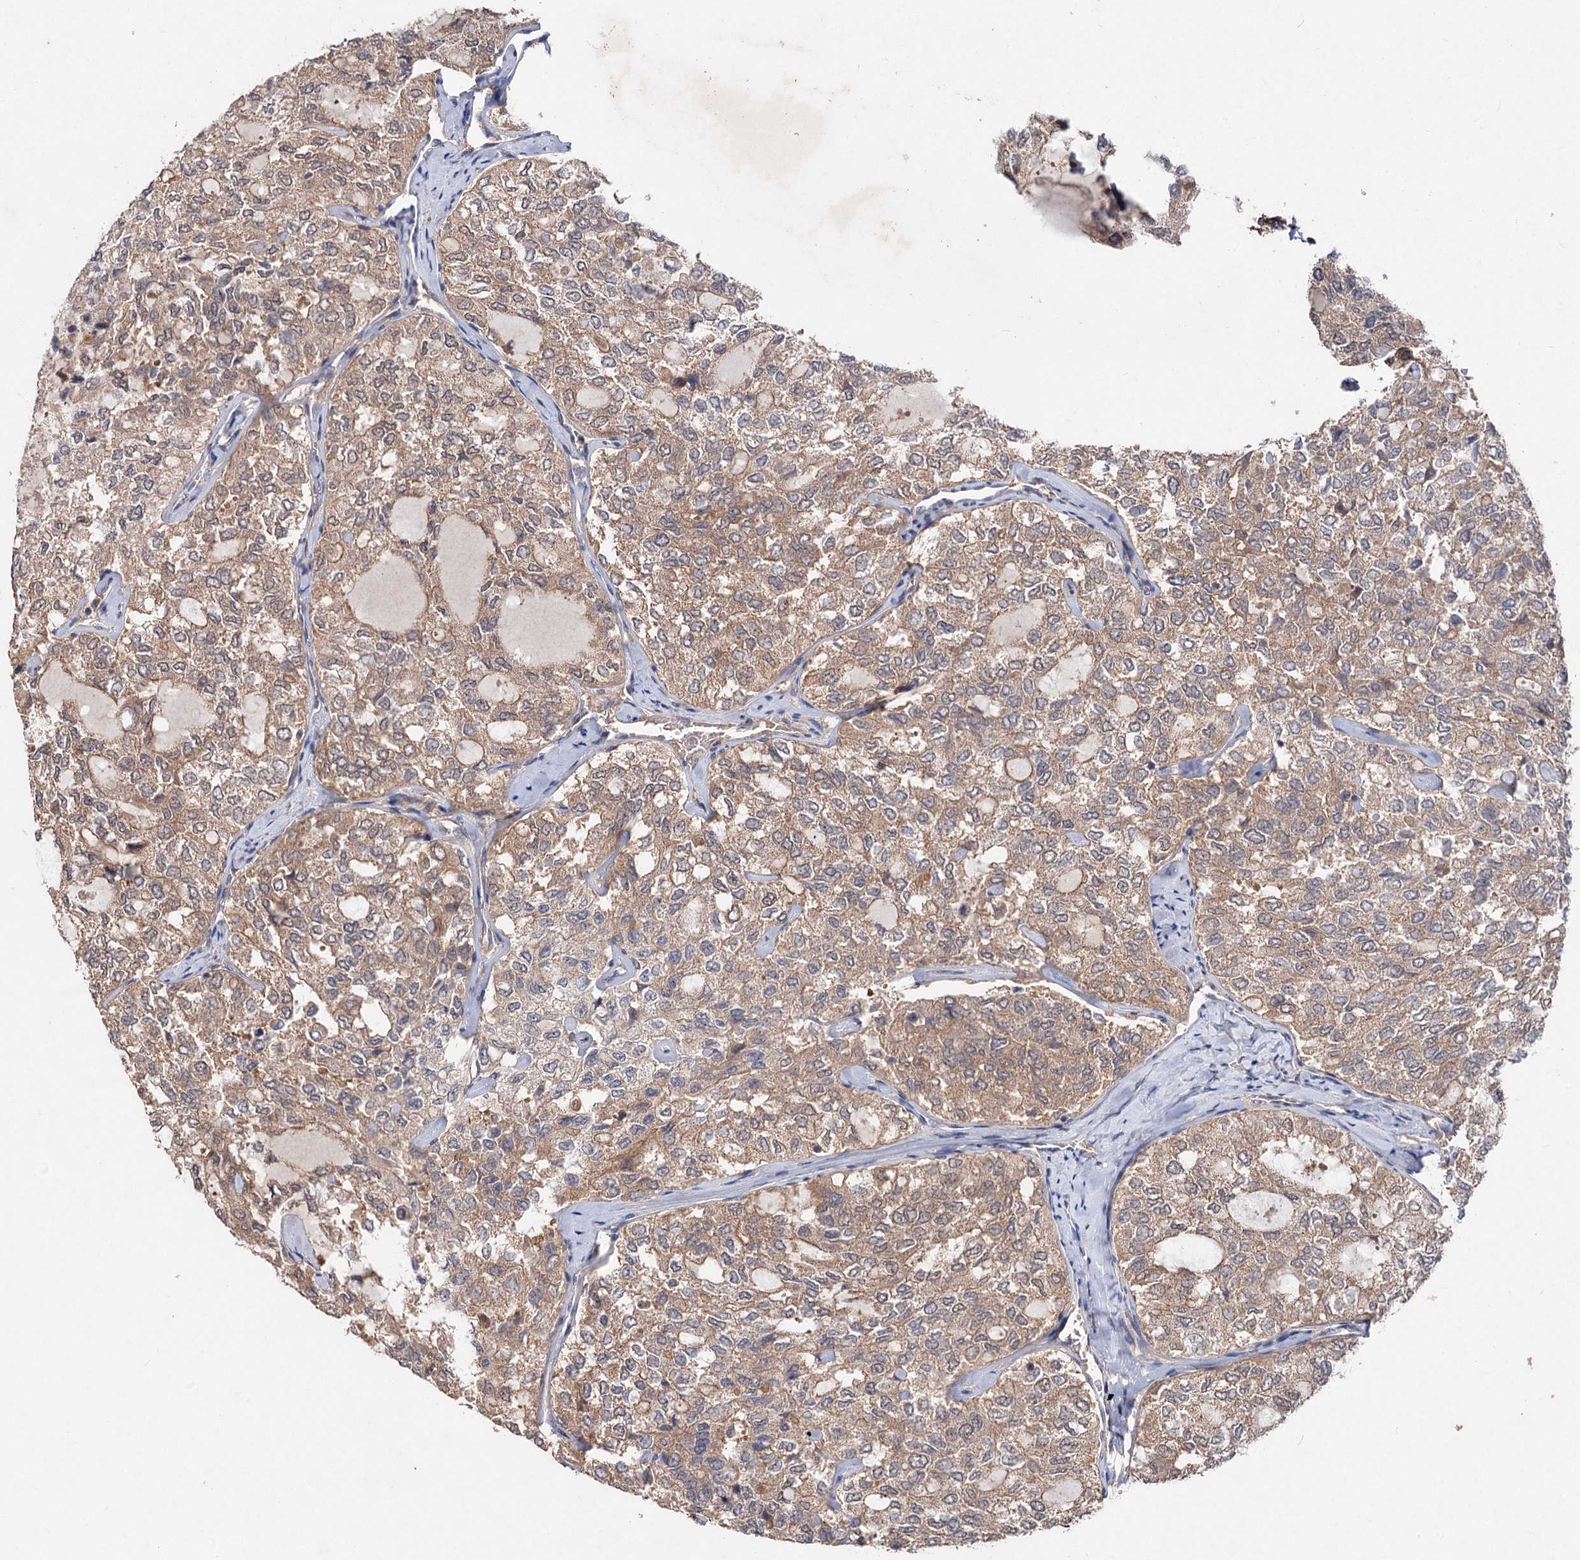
{"staining": {"intensity": "weak", "quantity": ">75%", "location": "cytoplasmic/membranous,nuclear"}, "tissue": "thyroid cancer", "cell_type": "Tumor cells", "image_type": "cancer", "snomed": [{"axis": "morphology", "description": "Follicular adenoma carcinoma, NOS"}, {"axis": "topography", "description": "Thyroid gland"}], "caption": "DAB immunohistochemical staining of human thyroid cancer (follicular adenoma carcinoma) demonstrates weak cytoplasmic/membranous and nuclear protein positivity in approximately >75% of tumor cells. (DAB (3,3'-diaminobenzidine) IHC, brown staining for protein, blue staining for nuclei).", "gene": "NUDCD2", "patient": {"sex": "male", "age": 75}}